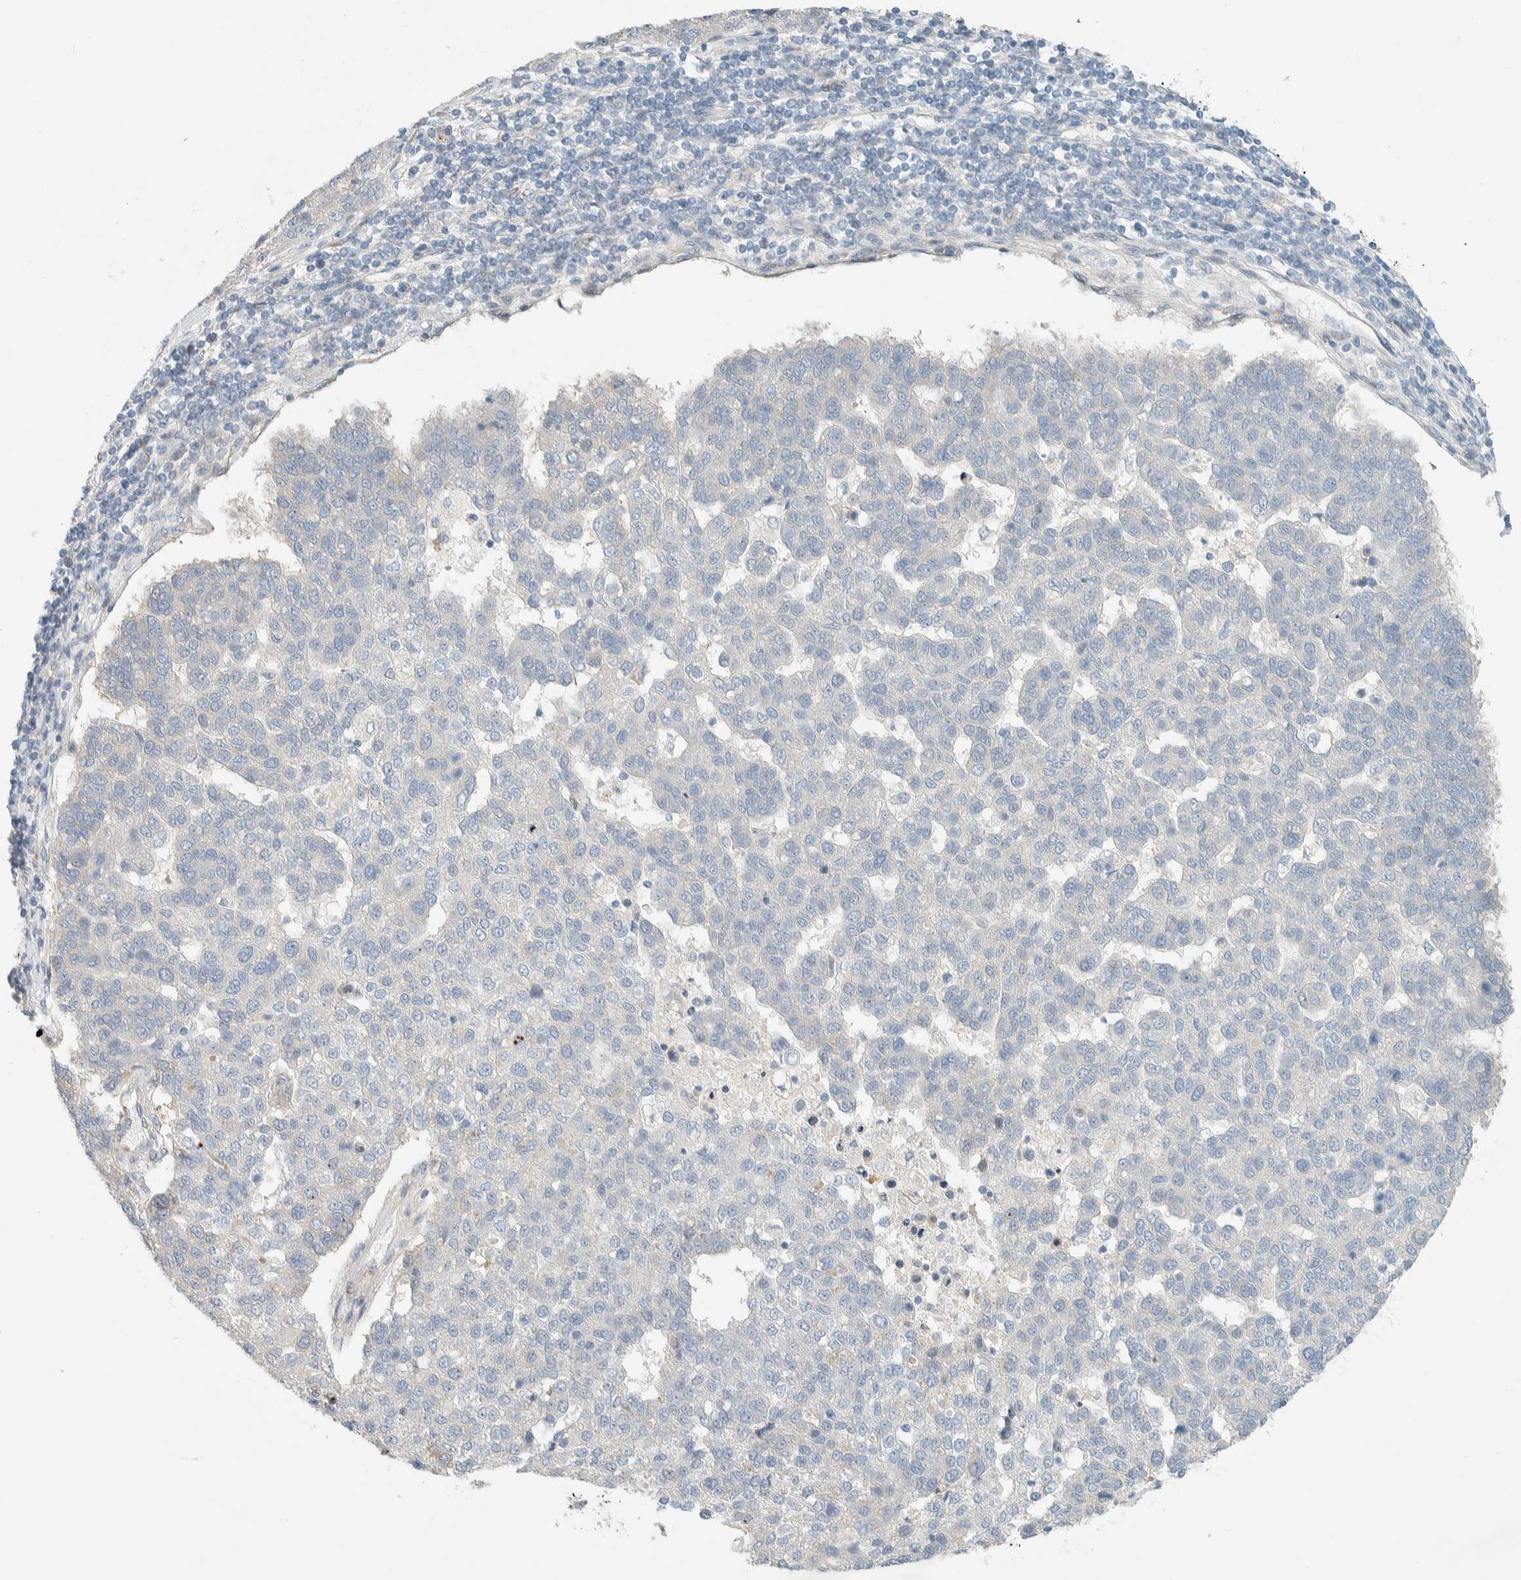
{"staining": {"intensity": "negative", "quantity": "none", "location": "none"}, "tissue": "pancreatic cancer", "cell_type": "Tumor cells", "image_type": "cancer", "snomed": [{"axis": "morphology", "description": "Adenocarcinoma, NOS"}, {"axis": "topography", "description": "Pancreas"}], "caption": "Pancreatic adenocarcinoma stained for a protein using immunohistochemistry shows no staining tumor cells.", "gene": "TMEM184B", "patient": {"sex": "female", "age": 61}}